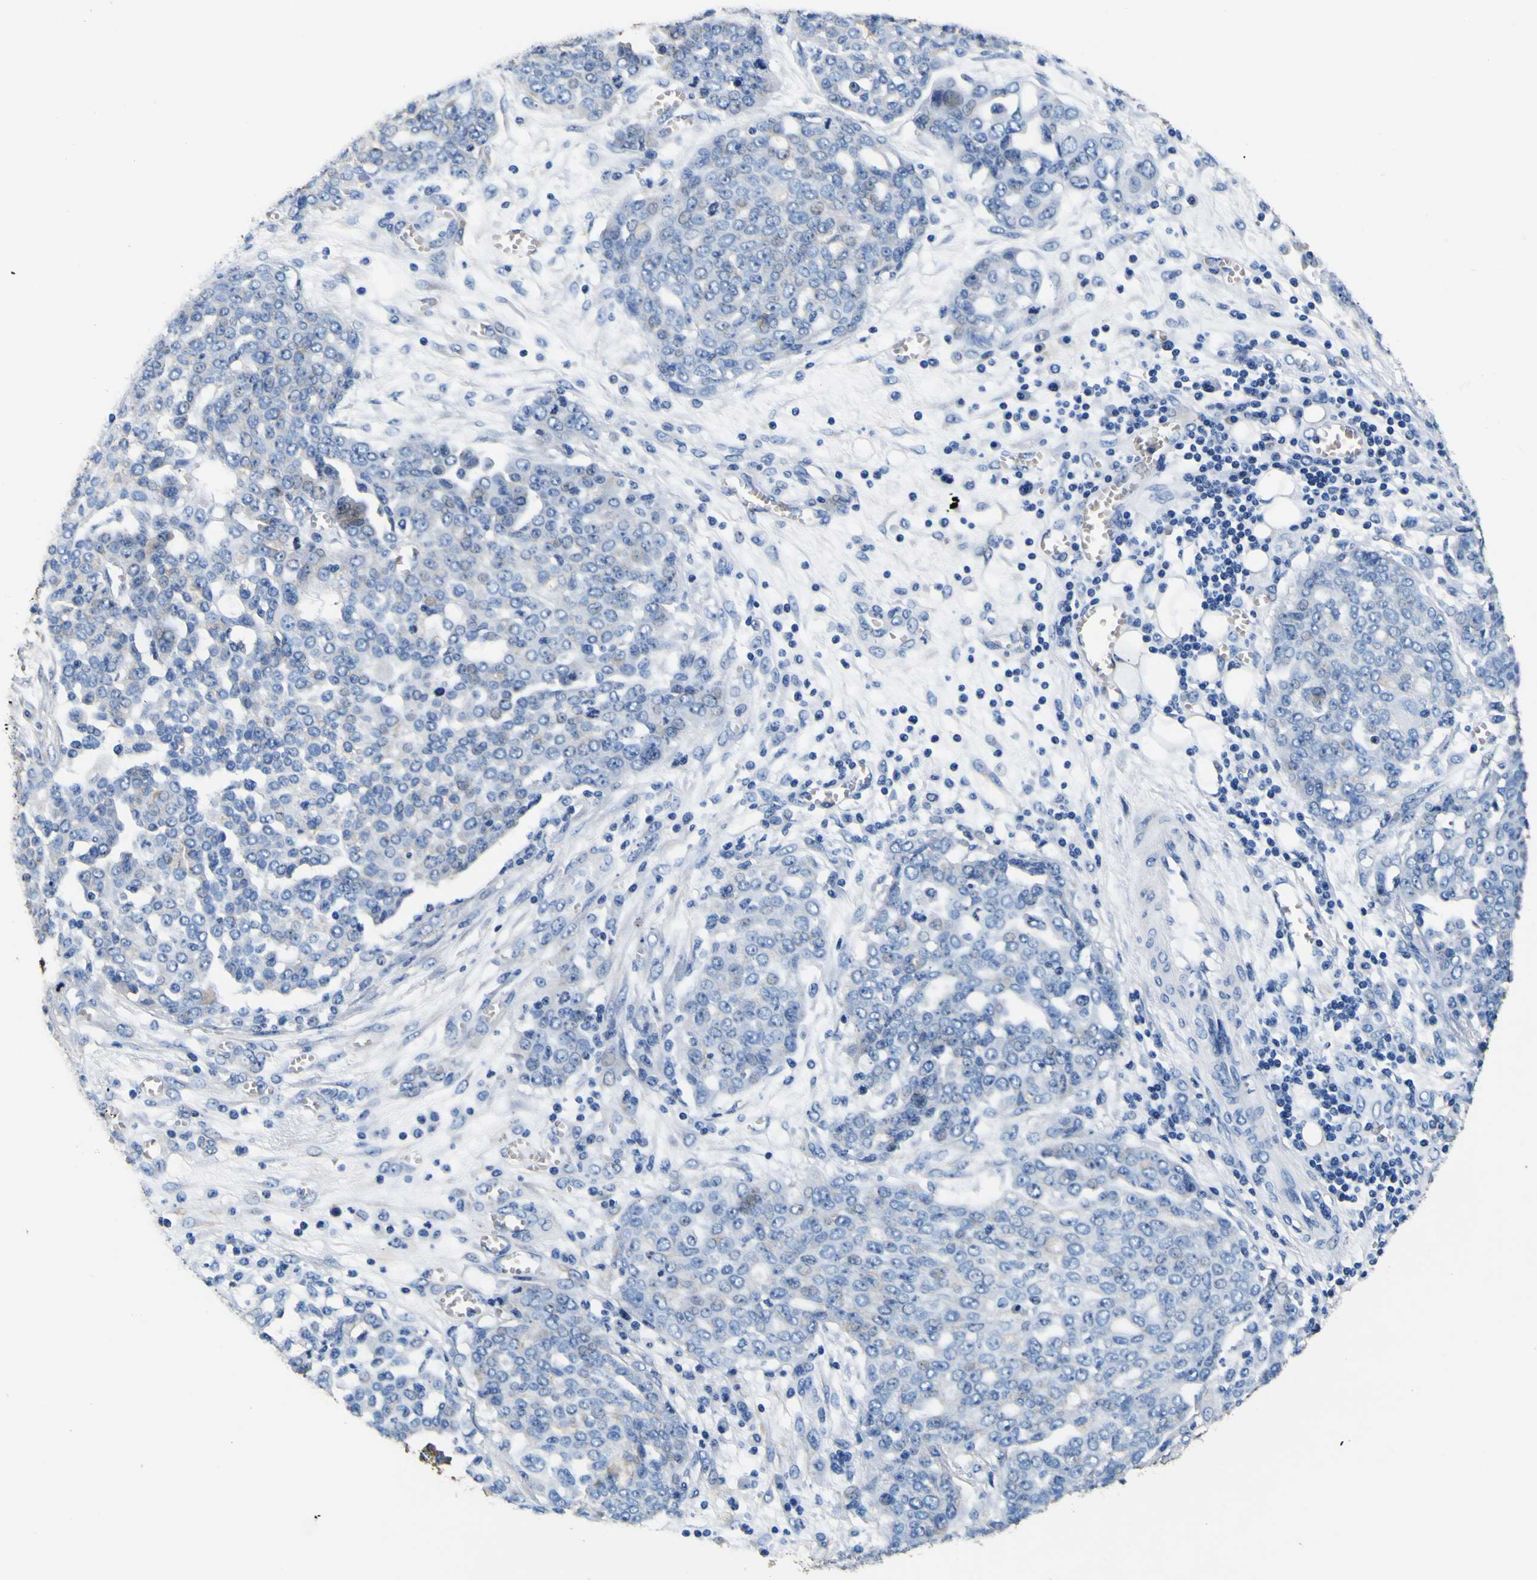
{"staining": {"intensity": "weak", "quantity": "25%-75%", "location": "cytoplasmic/membranous"}, "tissue": "ovarian cancer", "cell_type": "Tumor cells", "image_type": "cancer", "snomed": [{"axis": "morphology", "description": "Cystadenocarcinoma, serous, NOS"}, {"axis": "topography", "description": "Soft tissue"}, {"axis": "topography", "description": "Ovary"}], "caption": "A histopathology image showing weak cytoplasmic/membranous staining in approximately 25%-75% of tumor cells in ovarian cancer, as visualized by brown immunohistochemical staining.", "gene": "TUBA1B", "patient": {"sex": "female", "age": 57}}